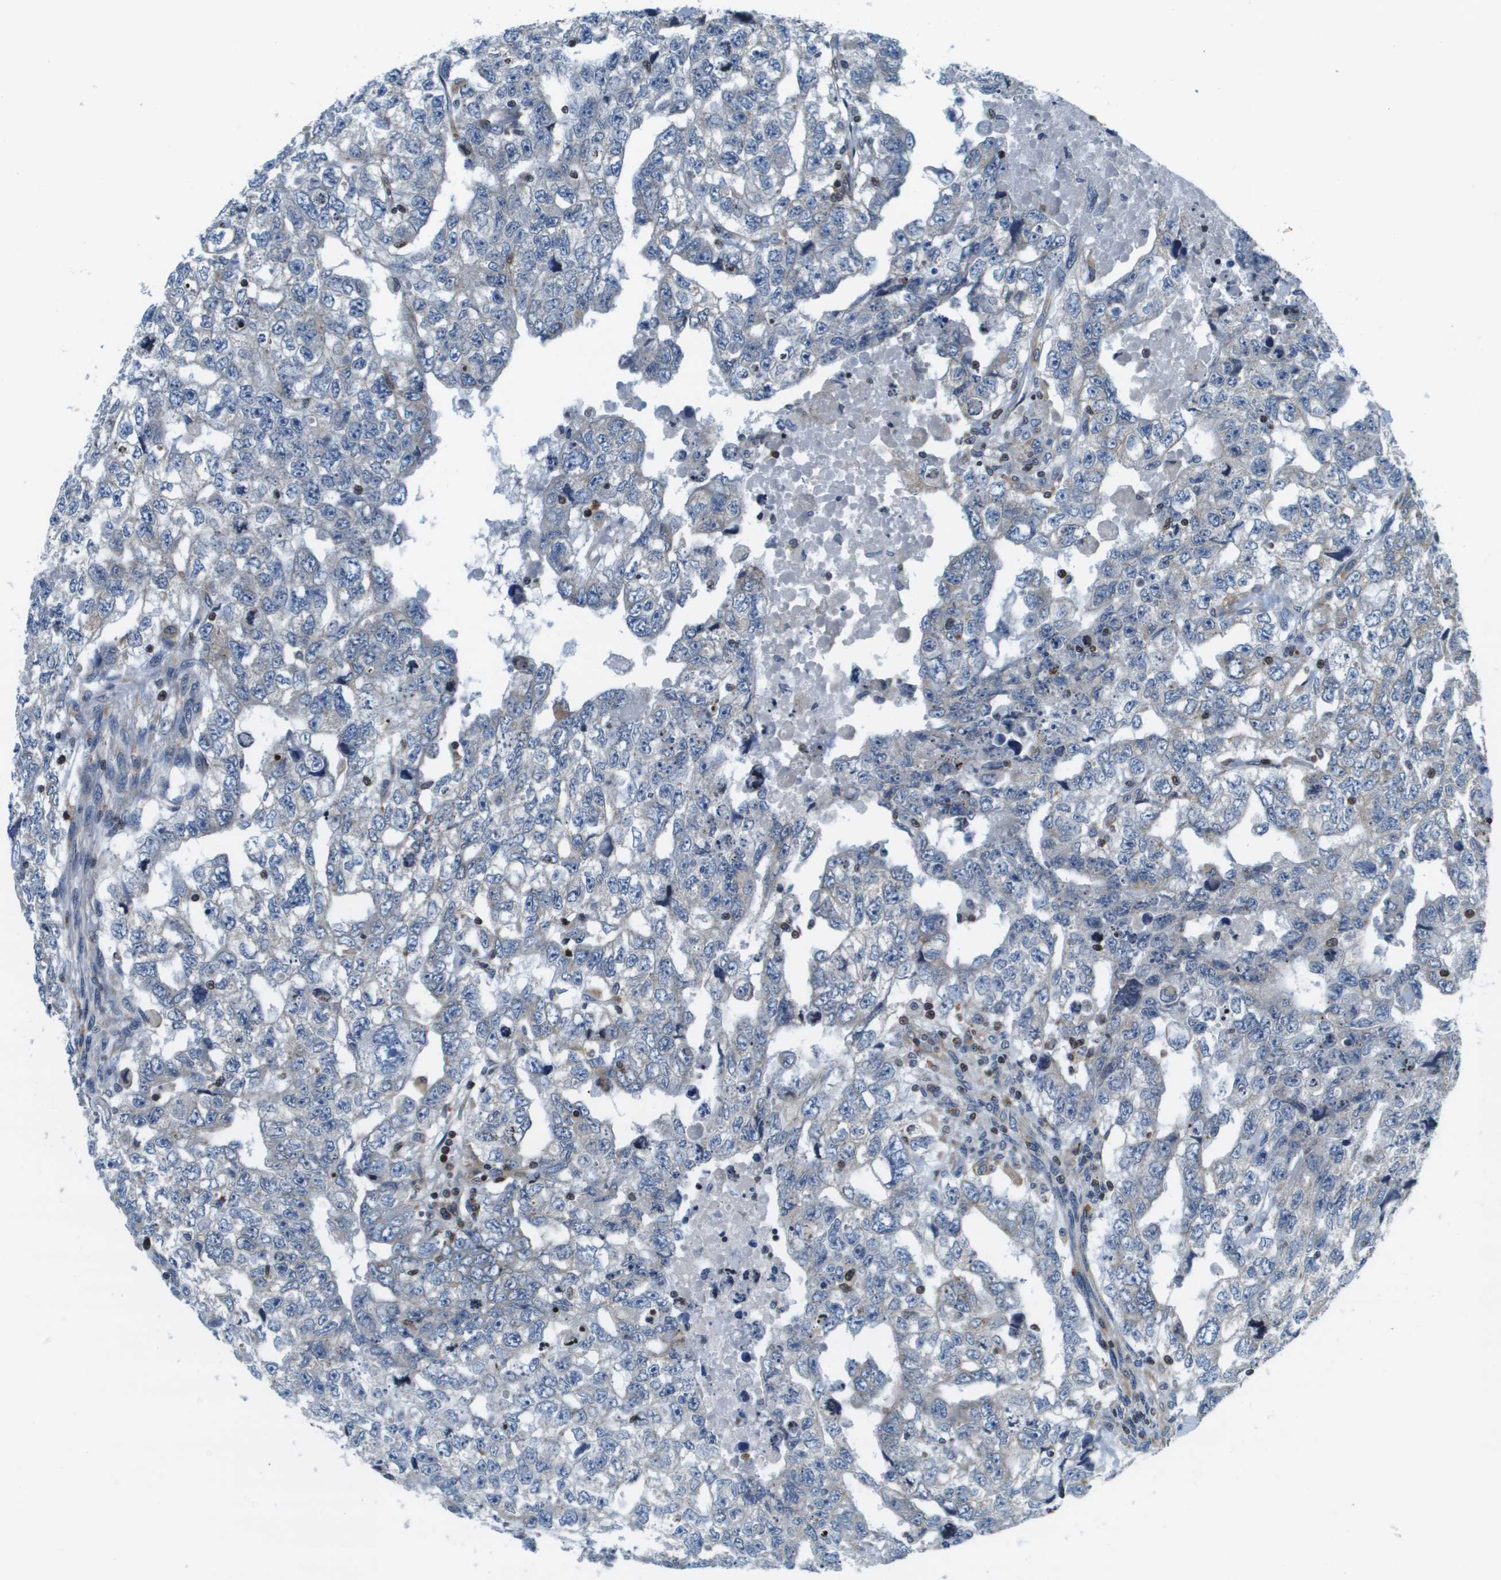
{"staining": {"intensity": "negative", "quantity": "none", "location": "none"}, "tissue": "testis cancer", "cell_type": "Tumor cells", "image_type": "cancer", "snomed": [{"axis": "morphology", "description": "Carcinoma, Embryonal, NOS"}, {"axis": "topography", "description": "Testis"}], "caption": "IHC of testis cancer exhibits no expression in tumor cells.", "gene": "ESYT1", "patient": {"sex": "male", "age": 36}}